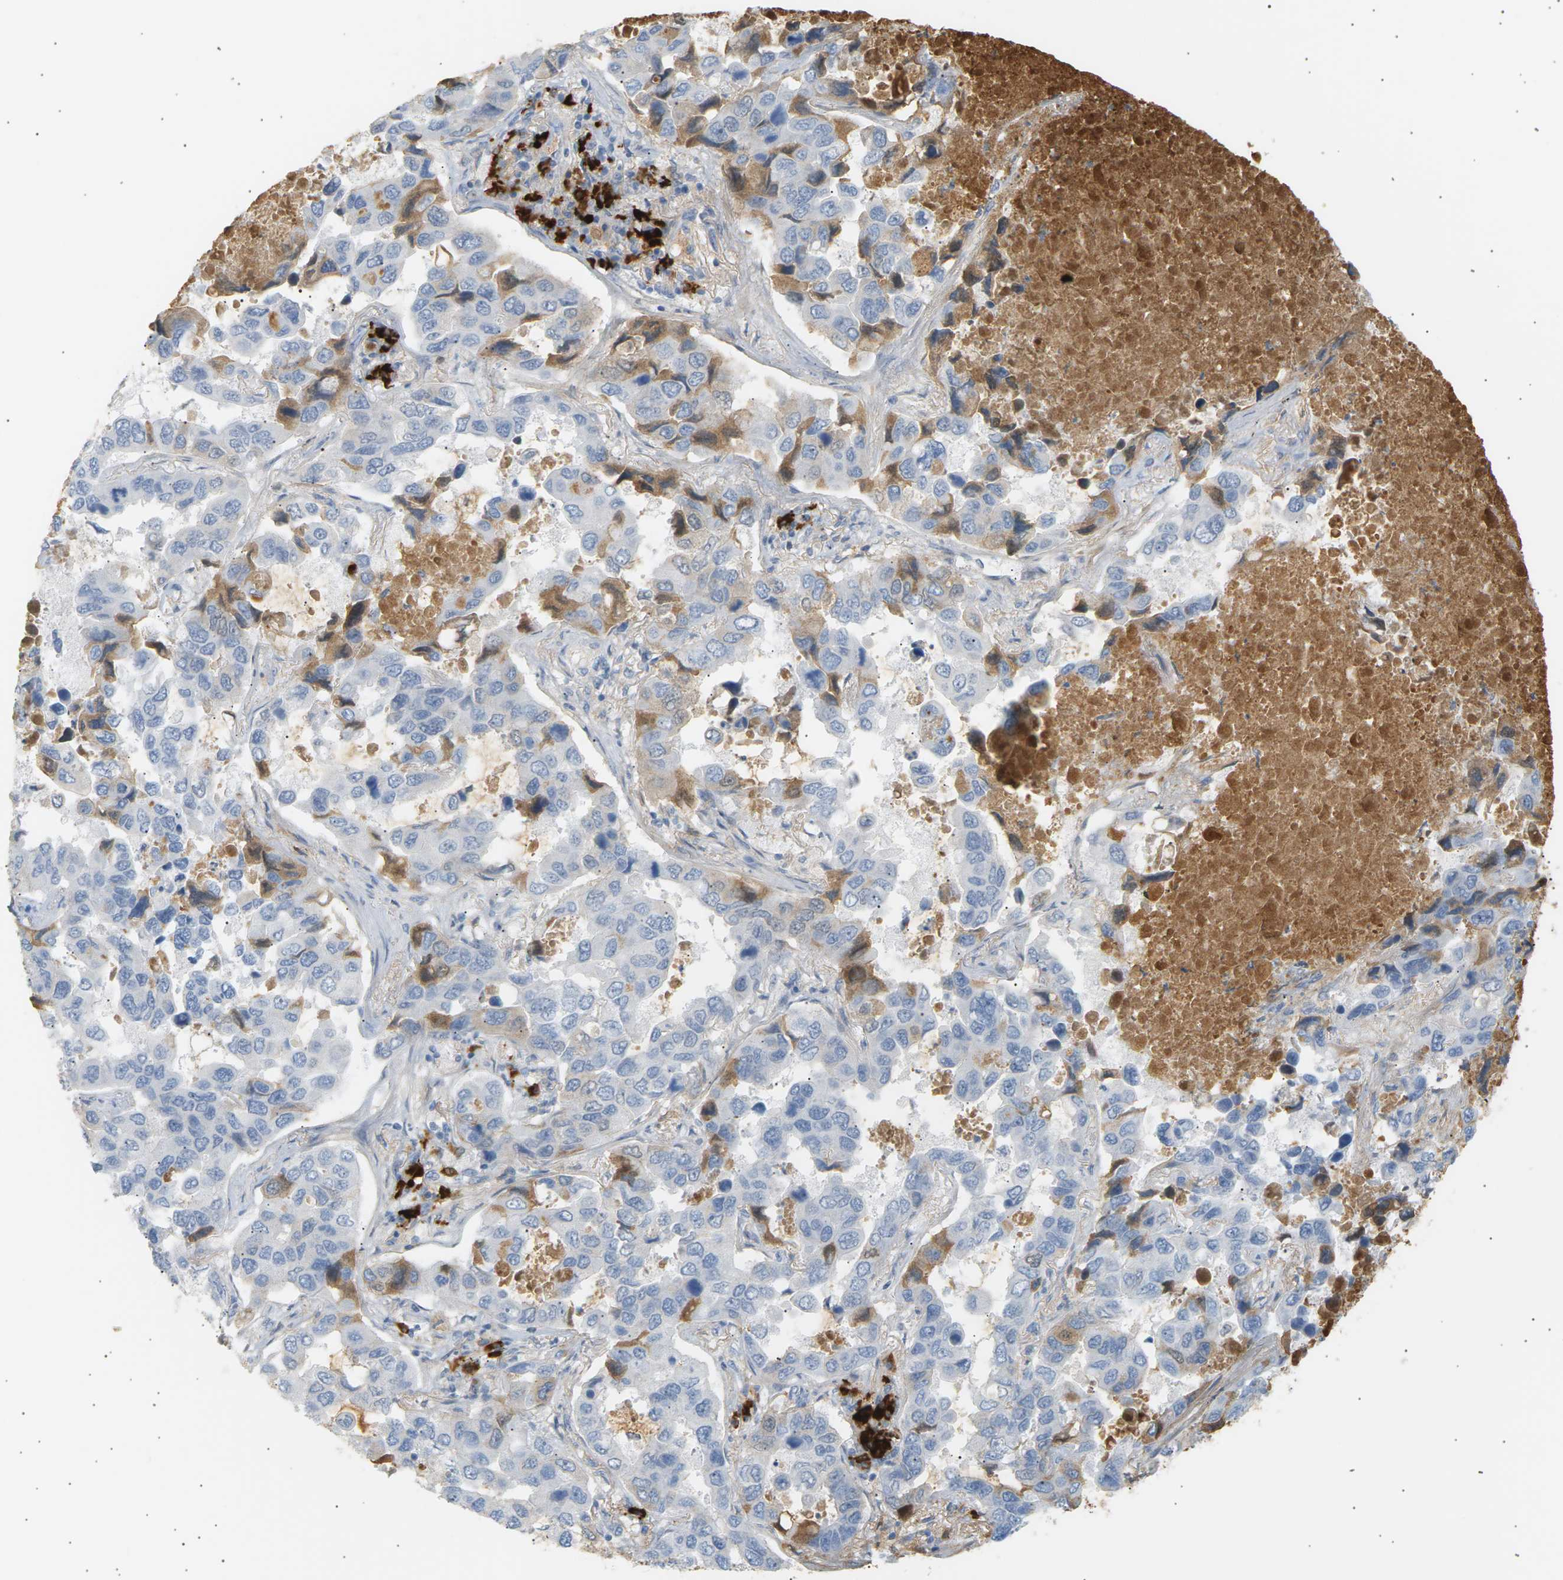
{"staining": {"intensity": "weak", "quantity": "<25%", "location": "cytoplasmic/membranous"}, "tissue": "lung cancer", "cell_type": "Tumor cells", "image_type": "cancer", "snomed": [{"axis": "morphology", "description": "Adenocarcinoma, NOS"}, {"axis": "topography", "description": "Lung"}], "caption": "A micrograph of human lung cancer (adenocarcinoma) is negative for staining in tumor cells.", "gene": "IGLC3", "patient": {"sex": "male", "age": 64}}